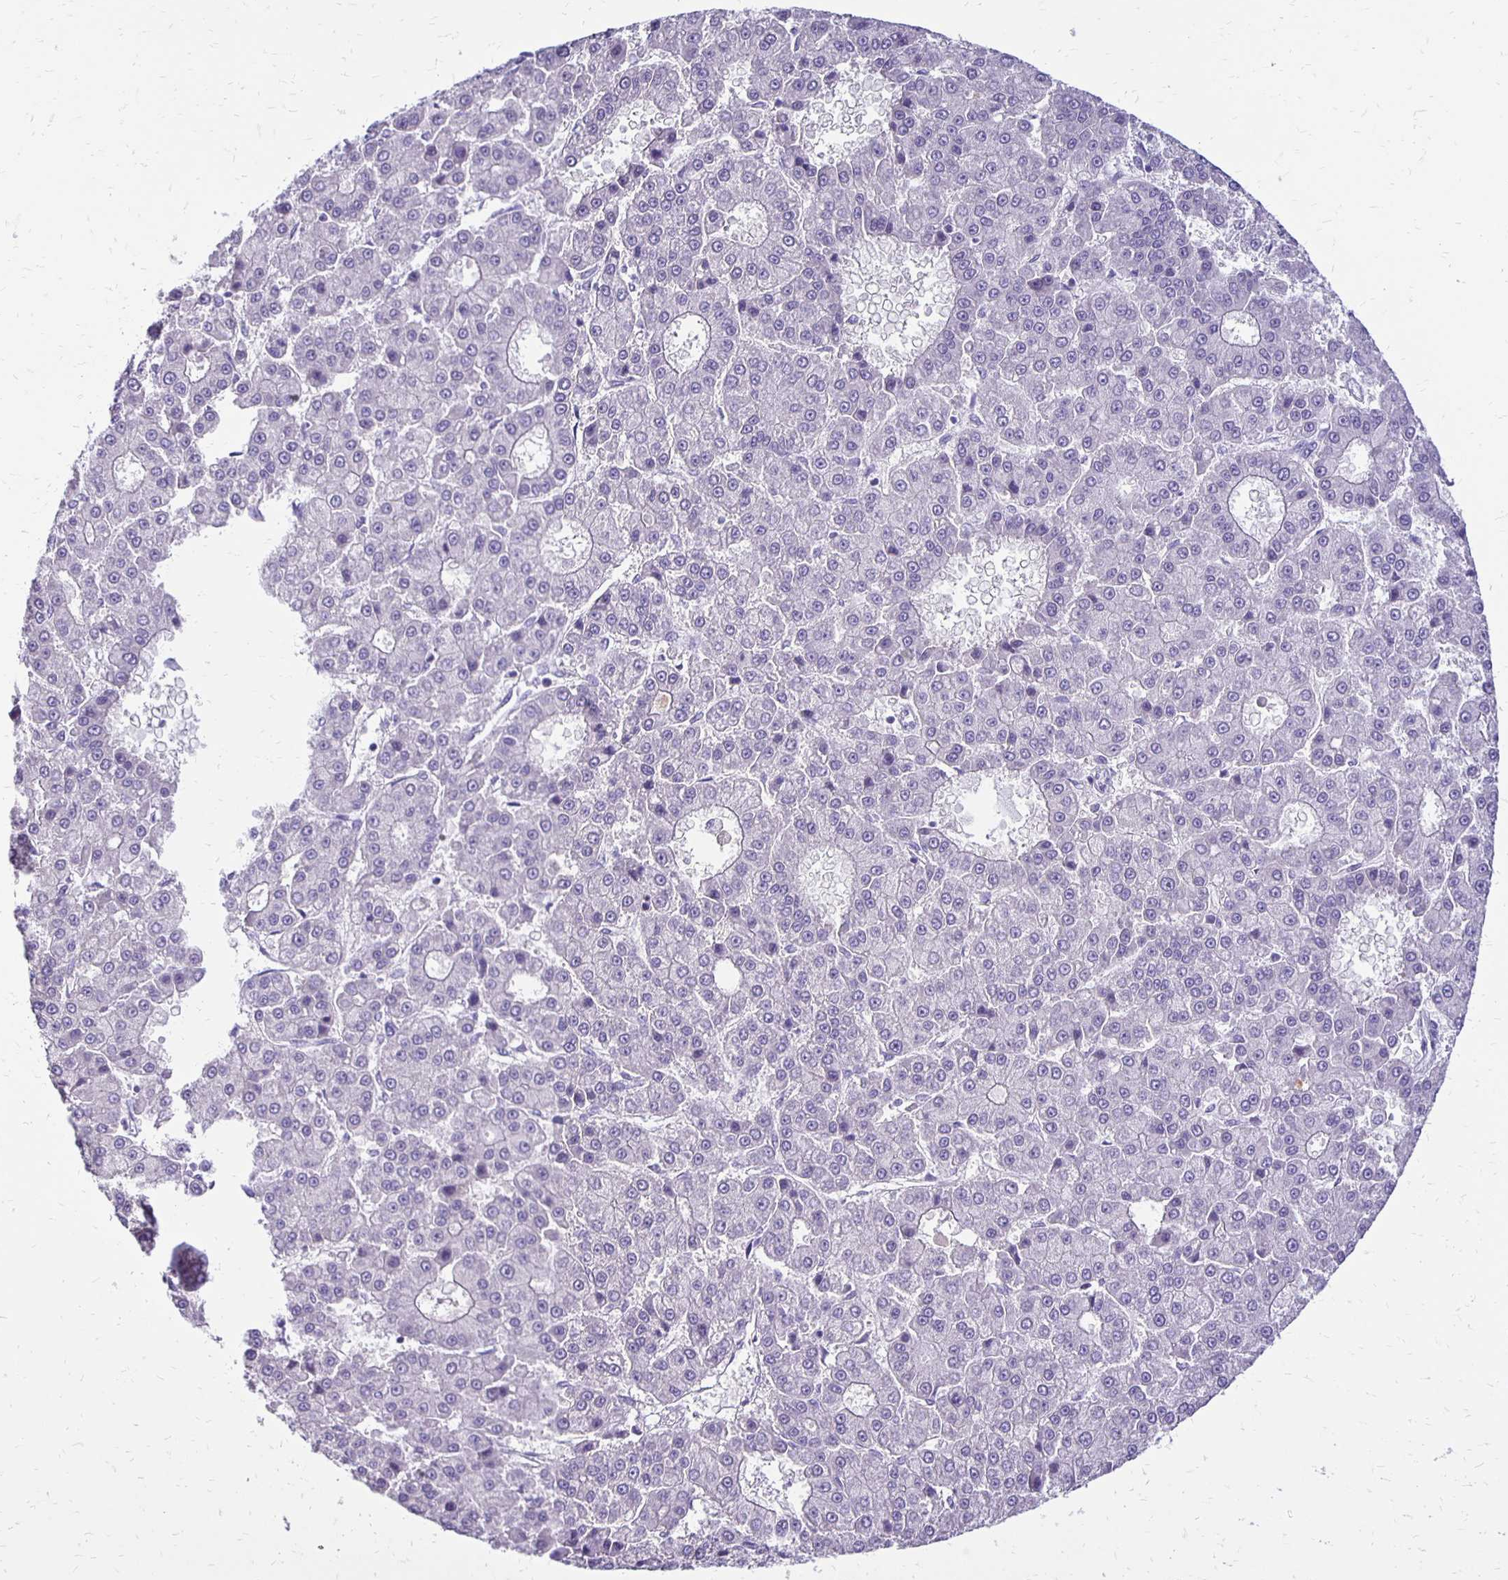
{"staining": {"intensity": "negative", "quantity": "none", "location": "none"}, "tissue": "liver cancer", "cell_type": "Tumor cells", "image_type": "cancer", "snomed": [{"axis": "morphology", "description": "Carcinoma, Hepatocellular, NOS"}, {"axis": "topography", "description": "Liver"}], "caption": "DAB immunohistochemical staining of human hepatocellular carcinoma (liver) exhibits no significant staining in tumor cells.", "gene": "ANKRD45", "patient": {"sex": "male", "age": 70}}